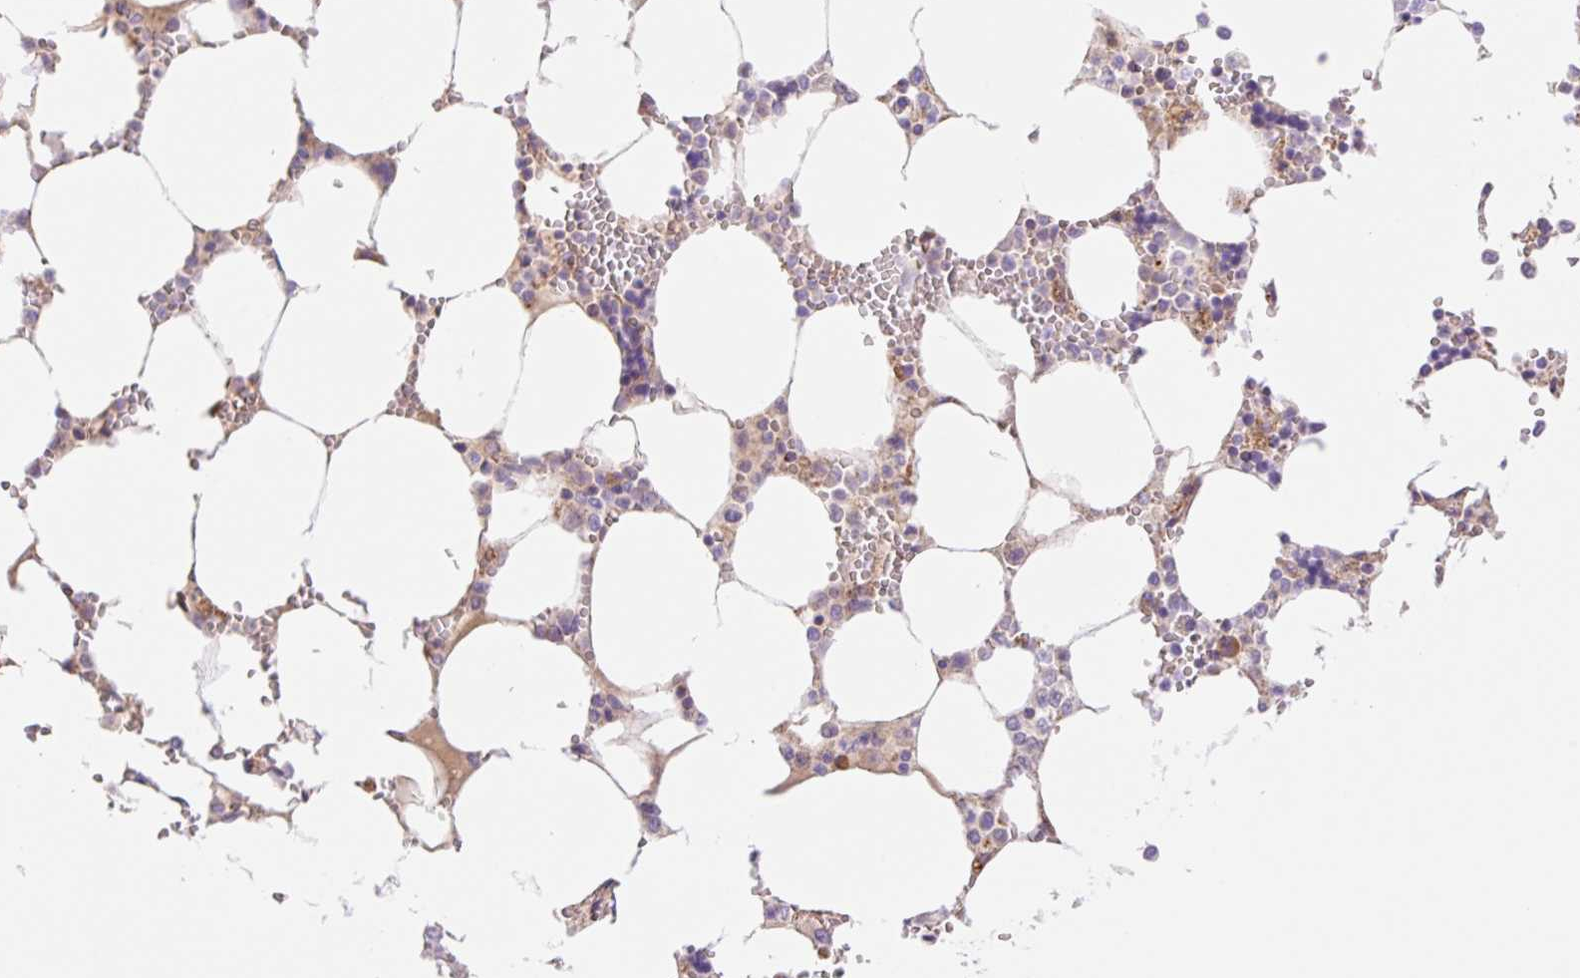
{"staining": {"intensity": "weak", "quantity": "25%-75%", "location": "cytoplasmic/membranous"}, "tissue": "bone marrow", "cell_type": "Hematopoietic cells", "image_type": "normal", "snomed": [{"axis": "morphology", "description": "Normal tissue, NOS"}, {"axis": "topography", "description": "Bone marrow"}], "caption": "Bone marrow stained with a brown dye demonstrates weak cytoplasmic/membranous positive positivity in approximately 25%-75% of hematopoietic cells.", "gene": "ETNK2", "patient": {"sex": "male", "age": 64}}